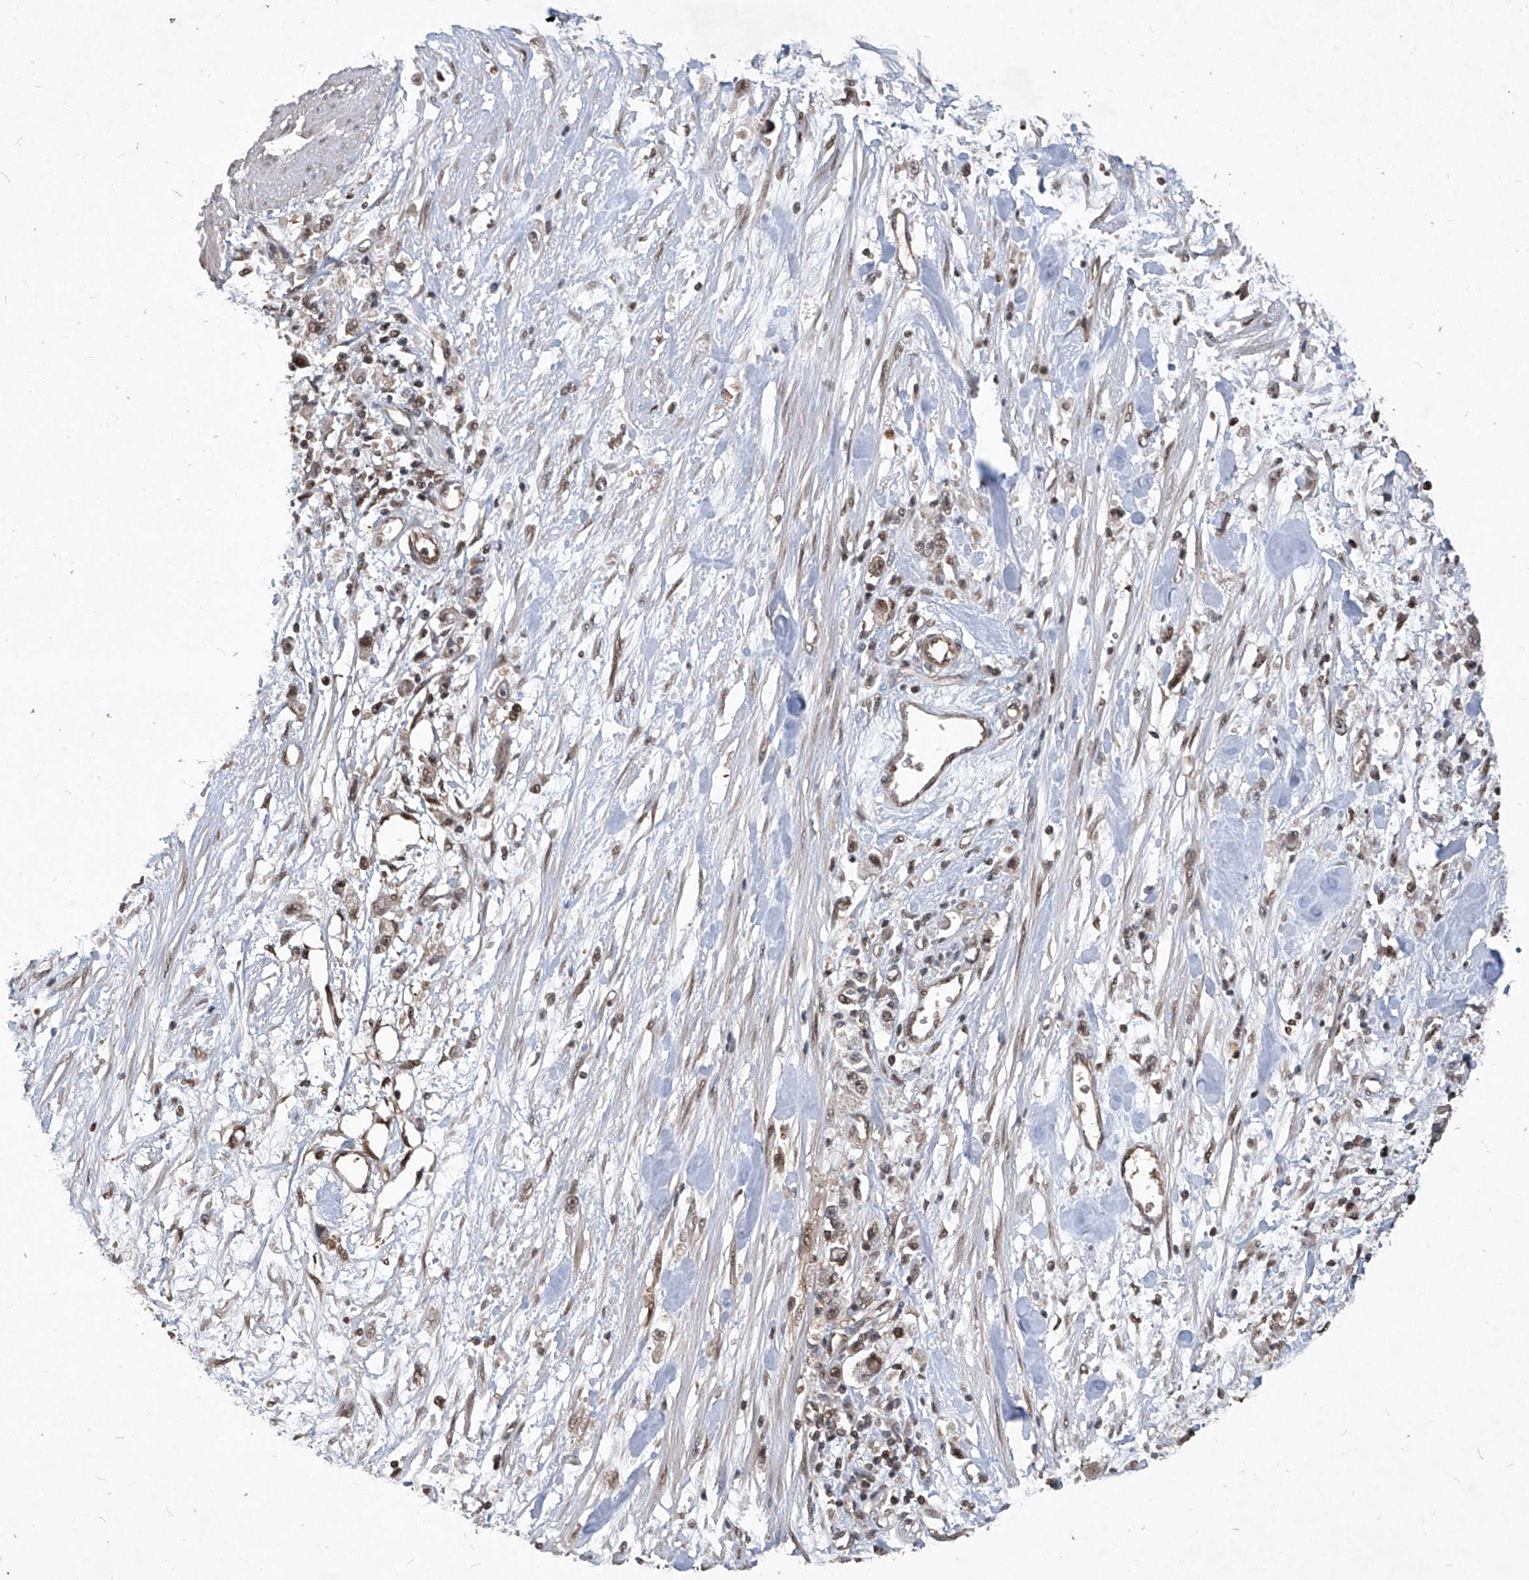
{"staining": {"intensity": "weak", "quantity": ">75%", "location": "nuclear"}, "tissue": "stomach cancer", "cell_type": "Tumor cells", "image_type": "cancer", "snomed": [{"axis": "morphology", "description": "Adenocarcinoma, NOS"}, {"axis": "topography", "description": "Stomach"}], "caption": "IHC photomicrograph of neoplastic tissue: human stomach adenocarcinoma stained using immunohistochemistry (IHC) reveals low levels of weak protein expression localized specifically in the nuclear of tumor cells, appearing as a nuclear brown color.", "gene": "PSMB1", "patient": {"sex": "female", "age": 59}}